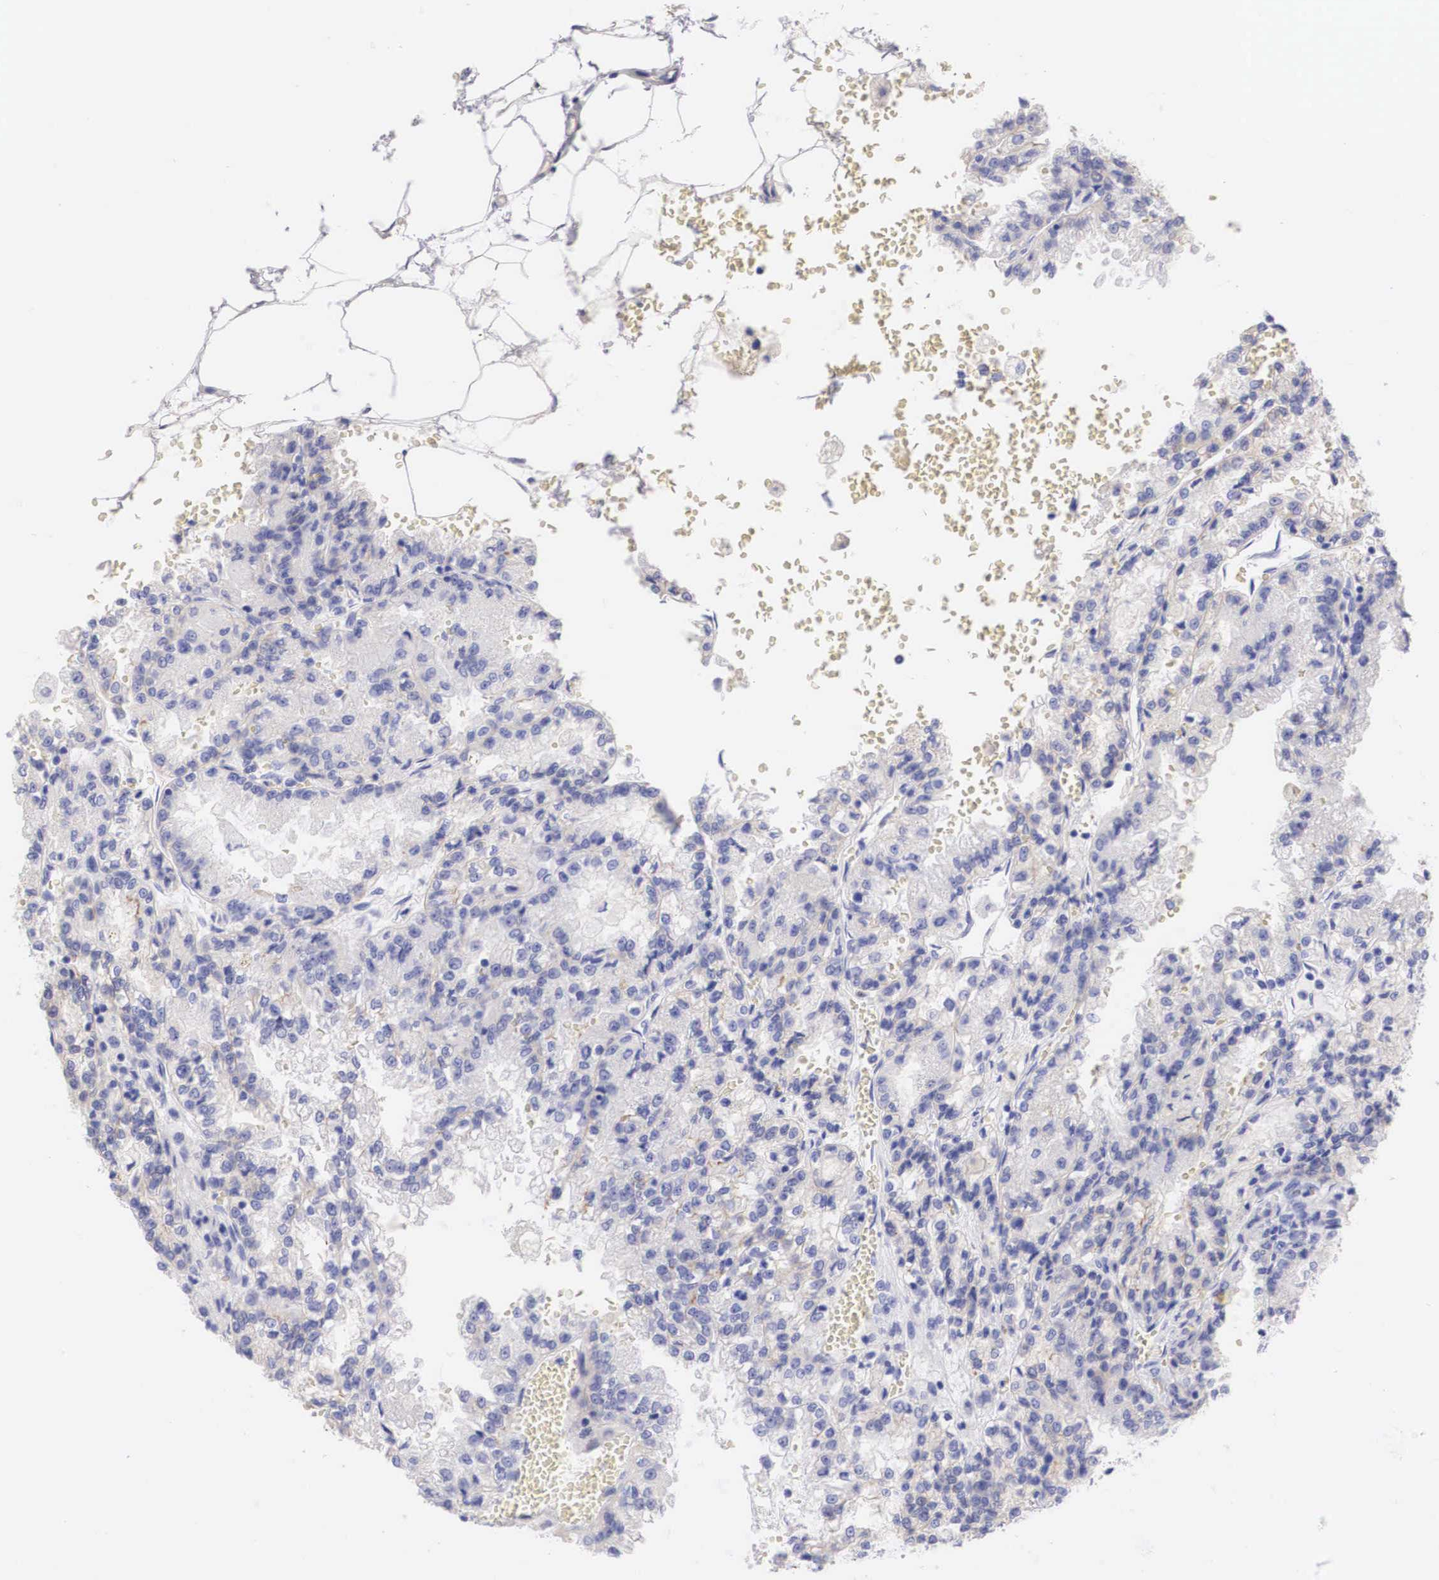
{"staining": {"intensity": "weak", "quantity": "<25%", "location": "cytoplasmic/membranous"}, "tissue": "renal cancer", "cell_type": "Tumor cells", "image_type": "cancer", "snomed": [{"axis": "morphology", "description": "Adenocarcinoma, NOS"}, {"axis": "topography", "description": "Kidney"}], "caption": "The histopathology image shows no significant staining in tumor cells of renal adenocarcinoma.", "gene": "ERBB2", "patient": {"sex": "female", "age": 56}}